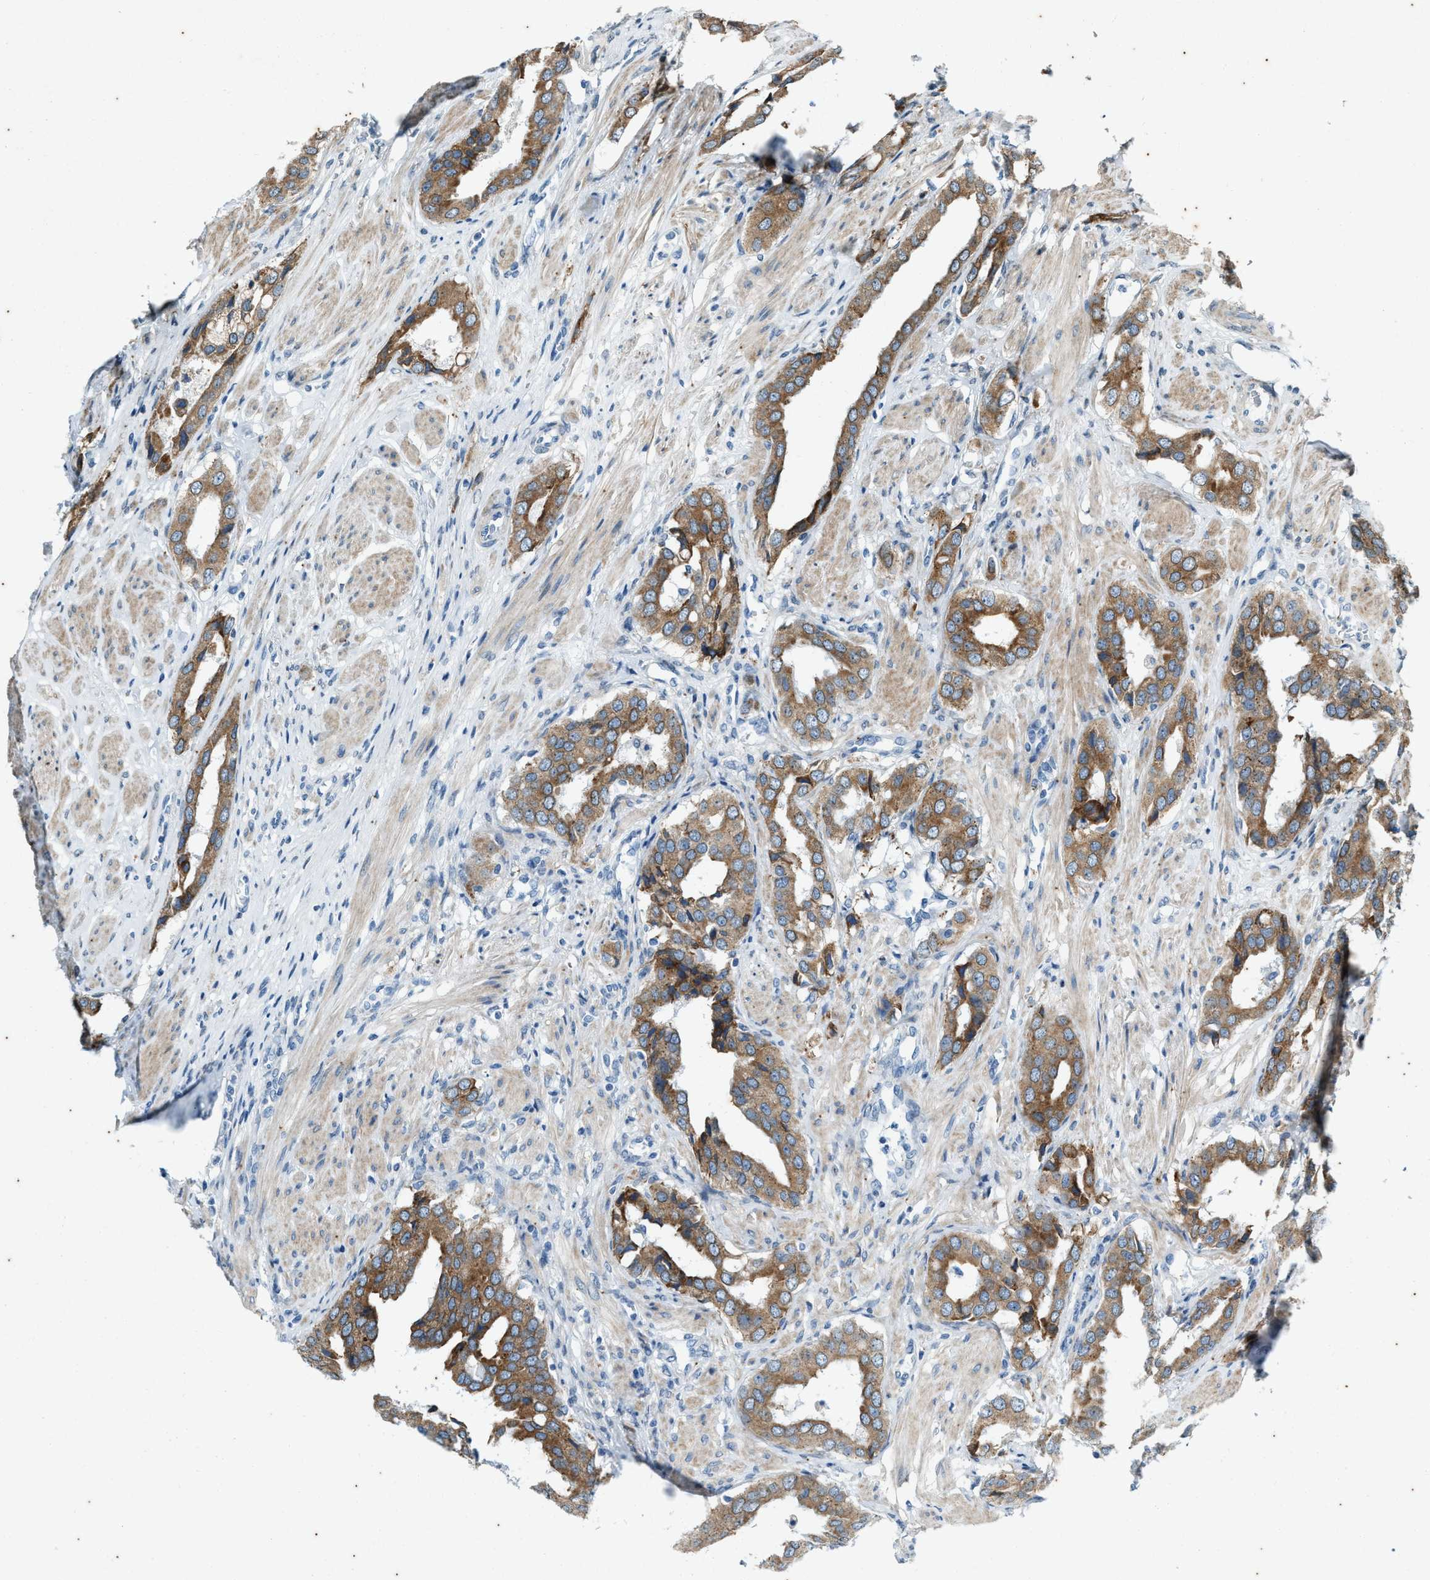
{"staining": {"intensity": "moderate", "quantity": ">75%", "location": "cytoplasmic/membranous"}, "tissue": "prostate cancer", "cell_type": "Tumor cells", "image_type": "cancer", "snomed": [{"axis": "morphology", "description": "Adenocarcinoma, High grade"}, {"axis": "topography", "description": "Prostate"}], "caption": "Prostate cancer (high-grade adenocarcinoma) tissue exhibits moderate cytoplasmic/membranous positivity in about >75% of tumor cells, visualized by immunohistochemistry. Using DAB (3,3'-diaminobenzidine) (brown) and hematoxylin (blue) stains, captured at high magnification using brightfield microscopy.", "gene": "CHPF2", "patient": {"sex": "male", "age": 52}}